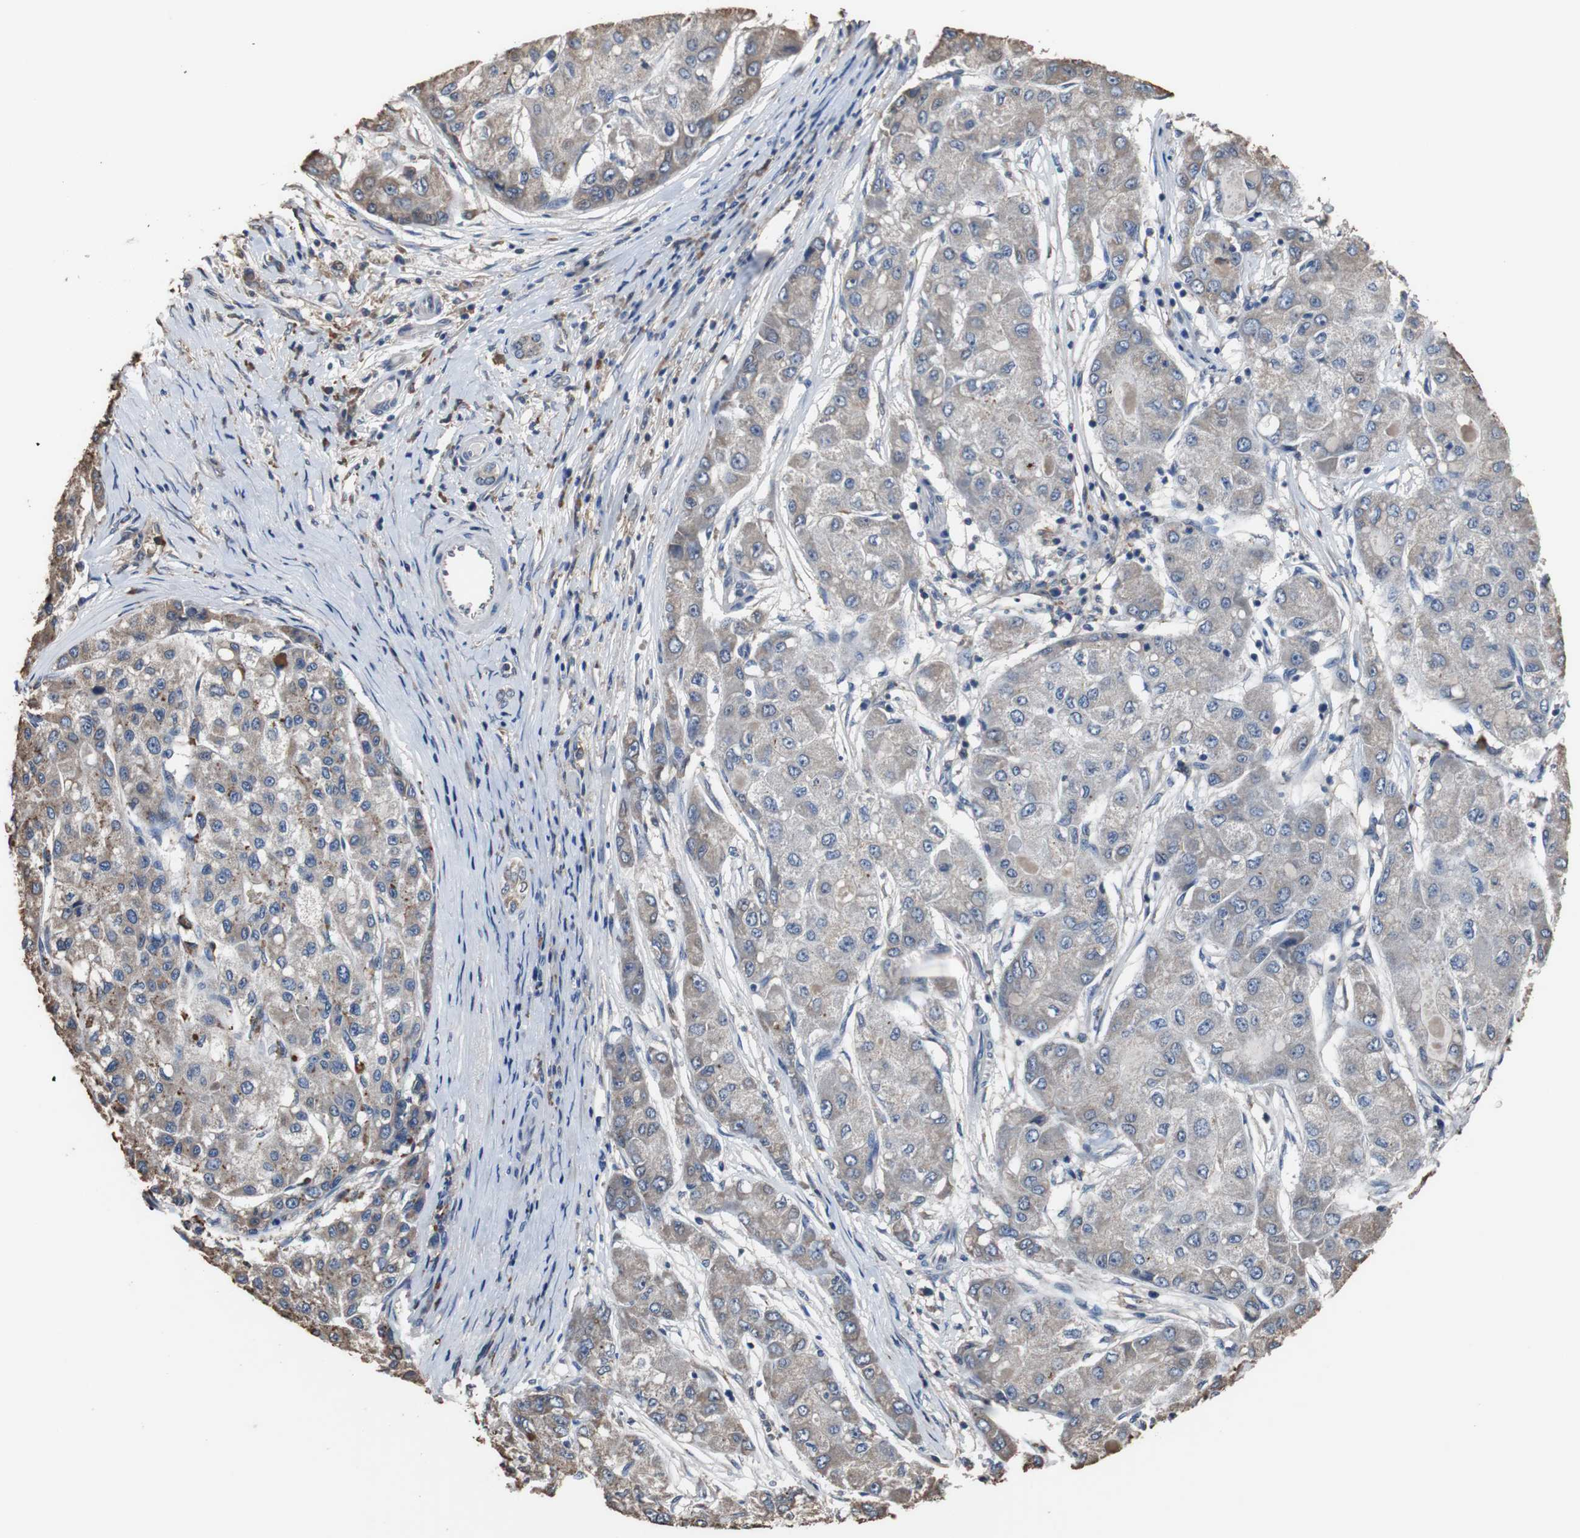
{"staining": {"intensity": "weak", "quantity": "<25%", "location": "cytoplasmic/membranous"}, "tissue": "liver cancer", "cell_type": "Tumor cells", "image_type": "cancer", "snomed": [{"axis": "morphology", "description": "Carcinoma, Hepatocellular, NOS"}, {"axis": "topography", "description": "Liver"}], "caption": "An immunohistochemistry (IHC) image of liver cancer (hepatocellular carcinoma) is shown. There is no staining in tumor cells of liver cancer (hepatocellular carcinoma). (Brightfield microscopy of DAB (3,3'-diaminobenzidine) immunohistochemistry at high magnification).", "gene": "SCIMP", "patient": {"sex": "male", "age": 80}}